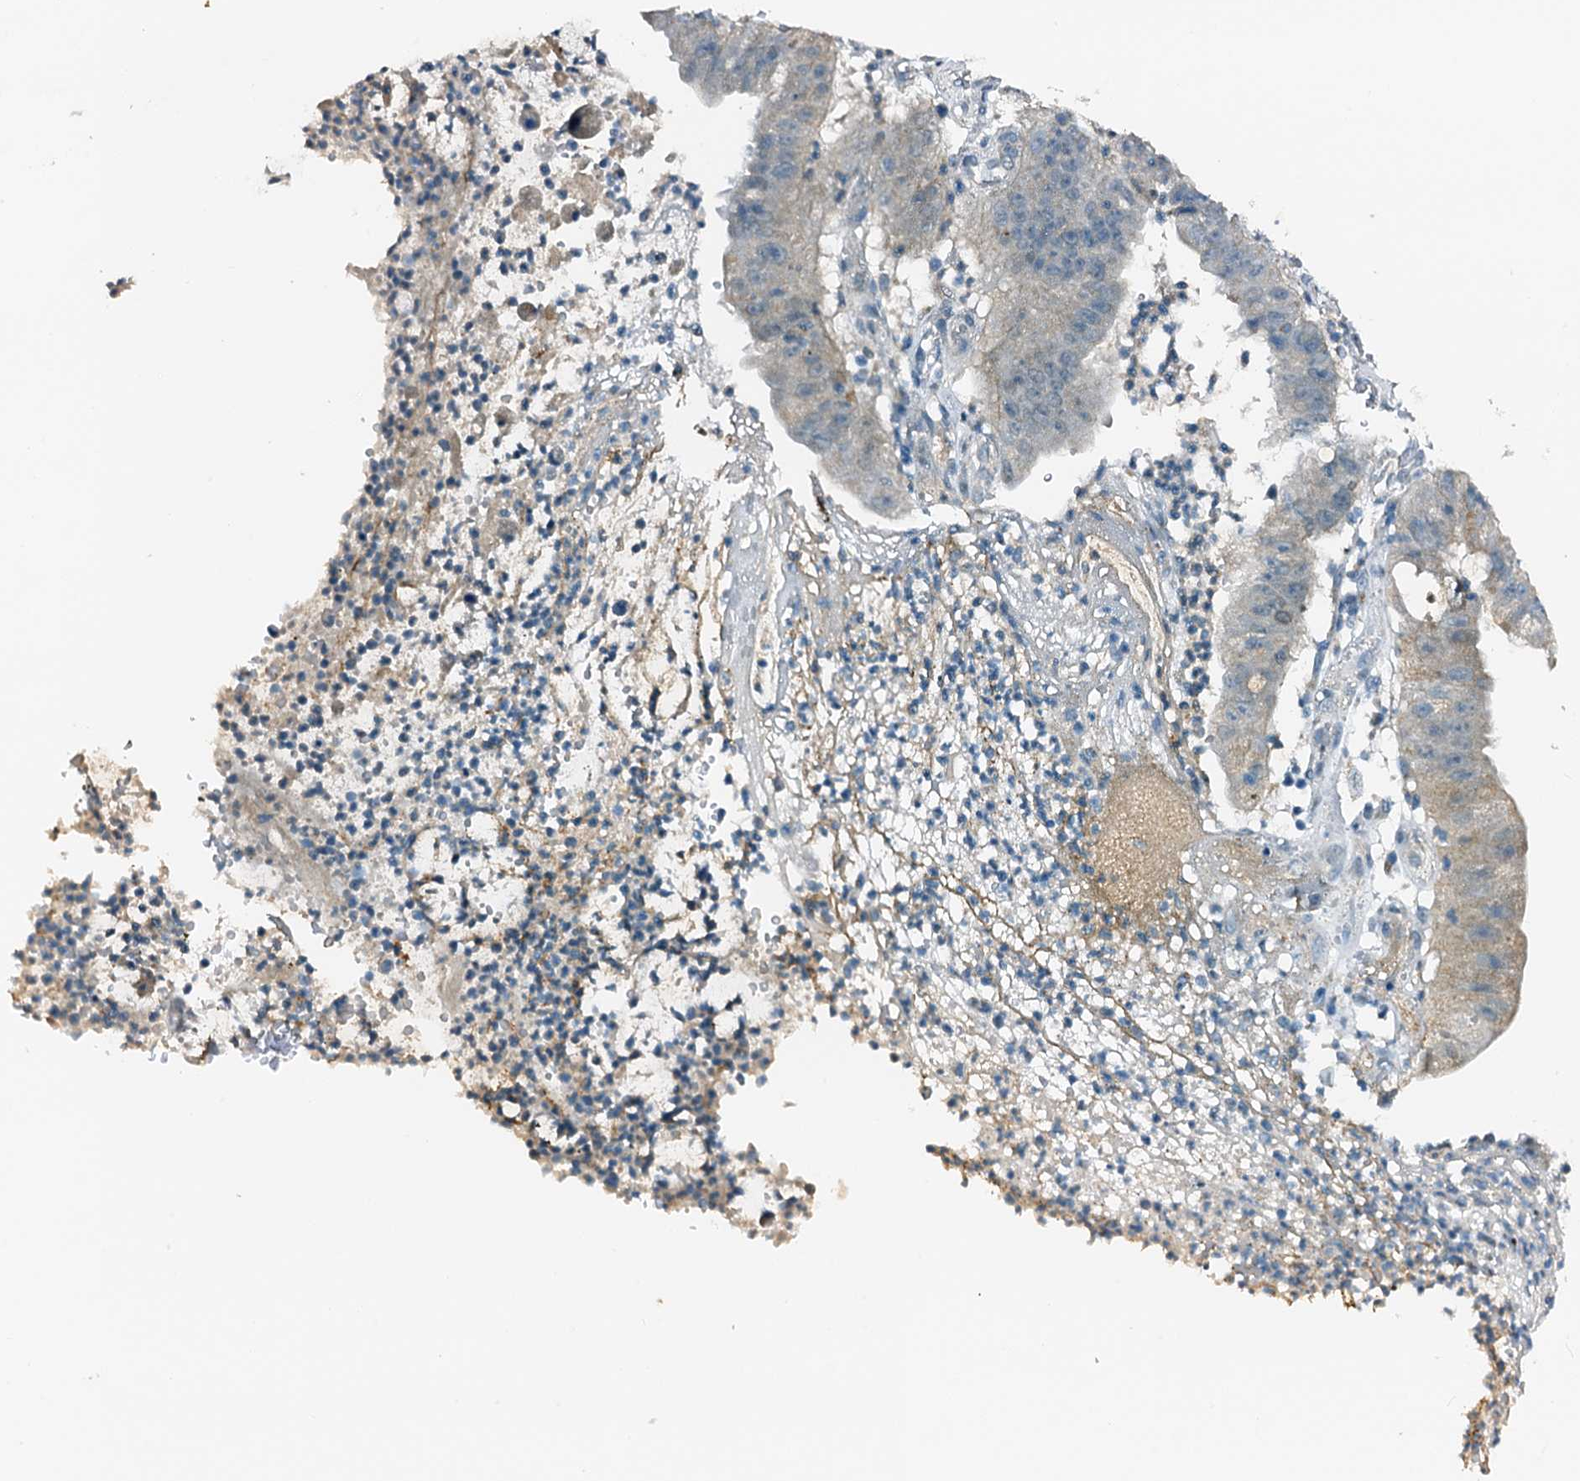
{"staining": {"intensity": "weak", "quantity": "<25%", "location": "cytoplasmic/membranous"}, "tissue": "stomach cancer", "cell_type": "Tumor cells", "image_type": "cancer", "snomed": [{"axis": "morphology", "description": "Adenocarcinoma, NOS"}, {"axis": "topography", "description": "Stomach"}], "caption": "High magnification brightfield microscopy of stomach cancer (adenocarcinoma) stained with DAB (3,3'-diaminobenzidine) (brown) and counterstained with hematoxylin (blue): tumor cells show no significant expression.", "gene": "ZNF606", "patient": {"sex": "male", "age": 59}}